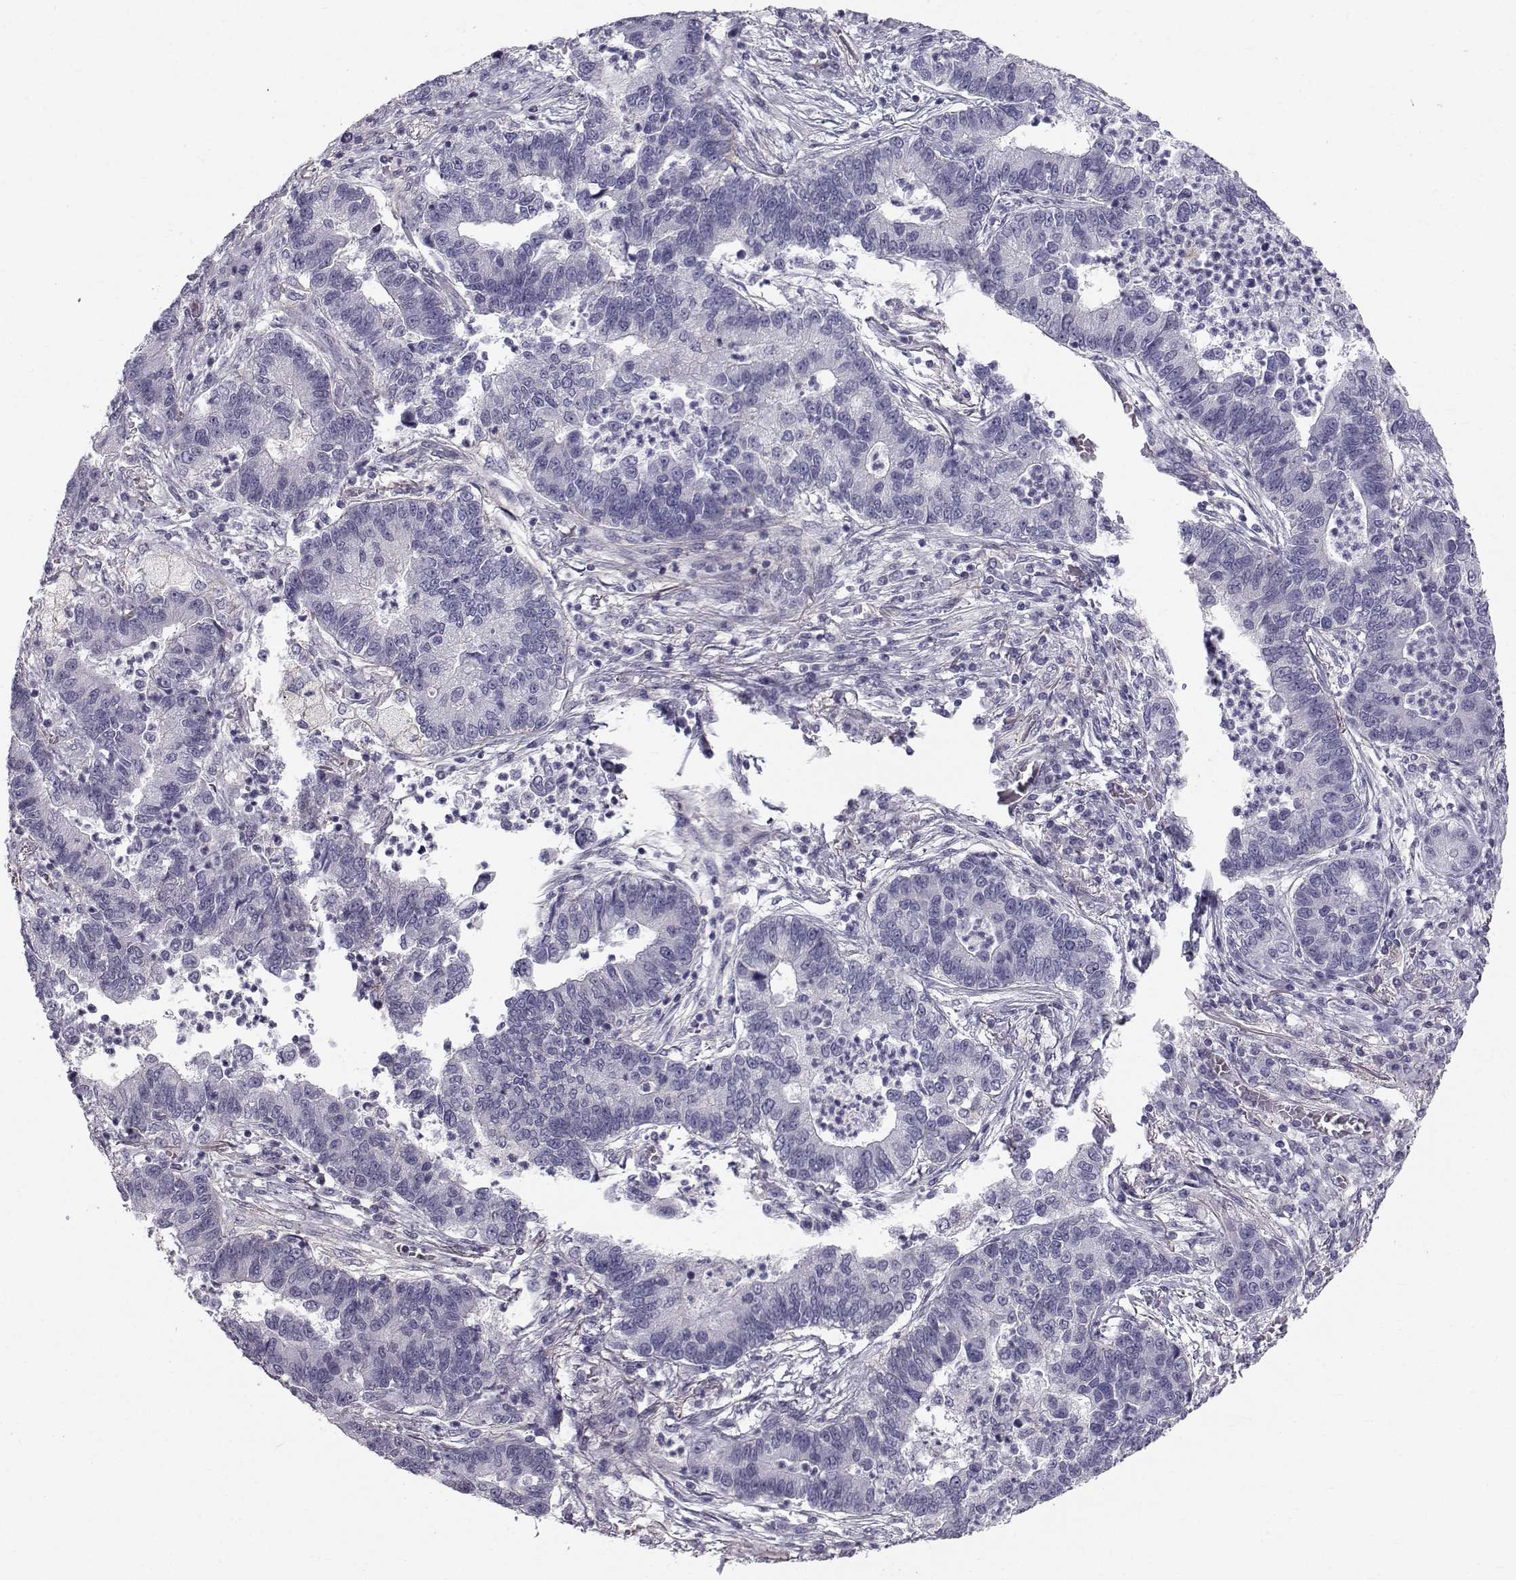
{"staining": {"intensity": "negative", "quantity": "none", "location": "none"}, "tissue": "lung cancer", "cell_type": "Tumor cells", "image_type": "cancer", "snomed": [{"axis": "morphology", "description": "Adenocarcinoma, NOS"}, {"axis": "topography", "description": "Lung"}], "caption": "This is a histopathology image of IHC staining of adenocarcinoma (lung), which shows no positivity in tumor cells.", "gene": "SPDYE4", "patient": {"sex": "female", "age": 57}}